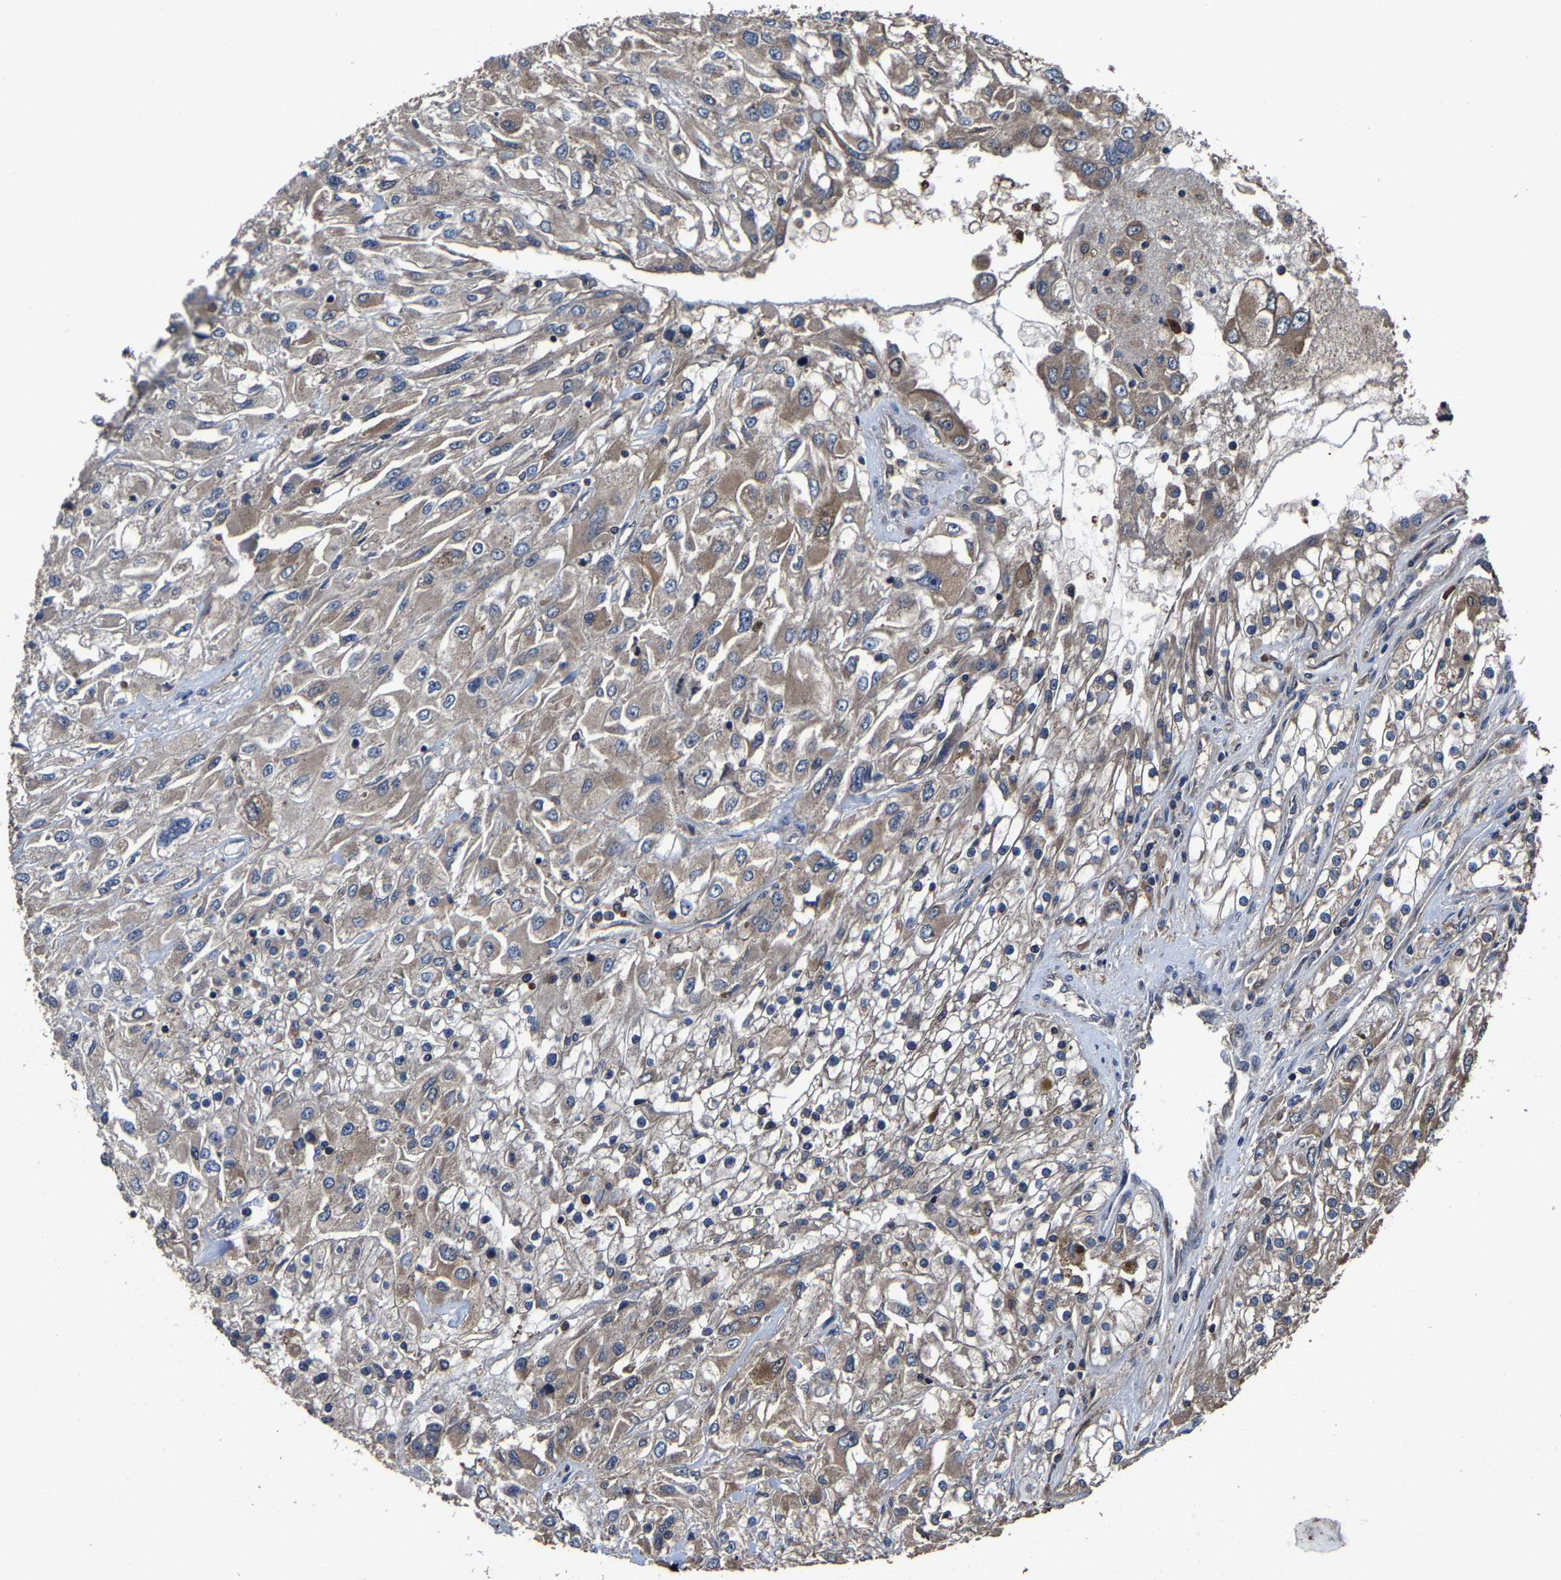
{"staining": {"intensity": "weak", "quantity": ">75%", "location": "cytoplasmic/membranous"}, "tissue": "renal cancer", "cell_type": "Tumor cells", "image_type": "cancer", "snomed": [{"axis": "morphology", "description": "Adenocarcinoma, NOS"}, {"axis": "topography", "description": "Kidney"}], "caption": "Tumor cells reveal weak cytoplasmic/membranous staining in about >75% of cells in renal adenocarcinoma.", "gene": "EBAG9", "patient": {"sex": "female", "age": 52}}